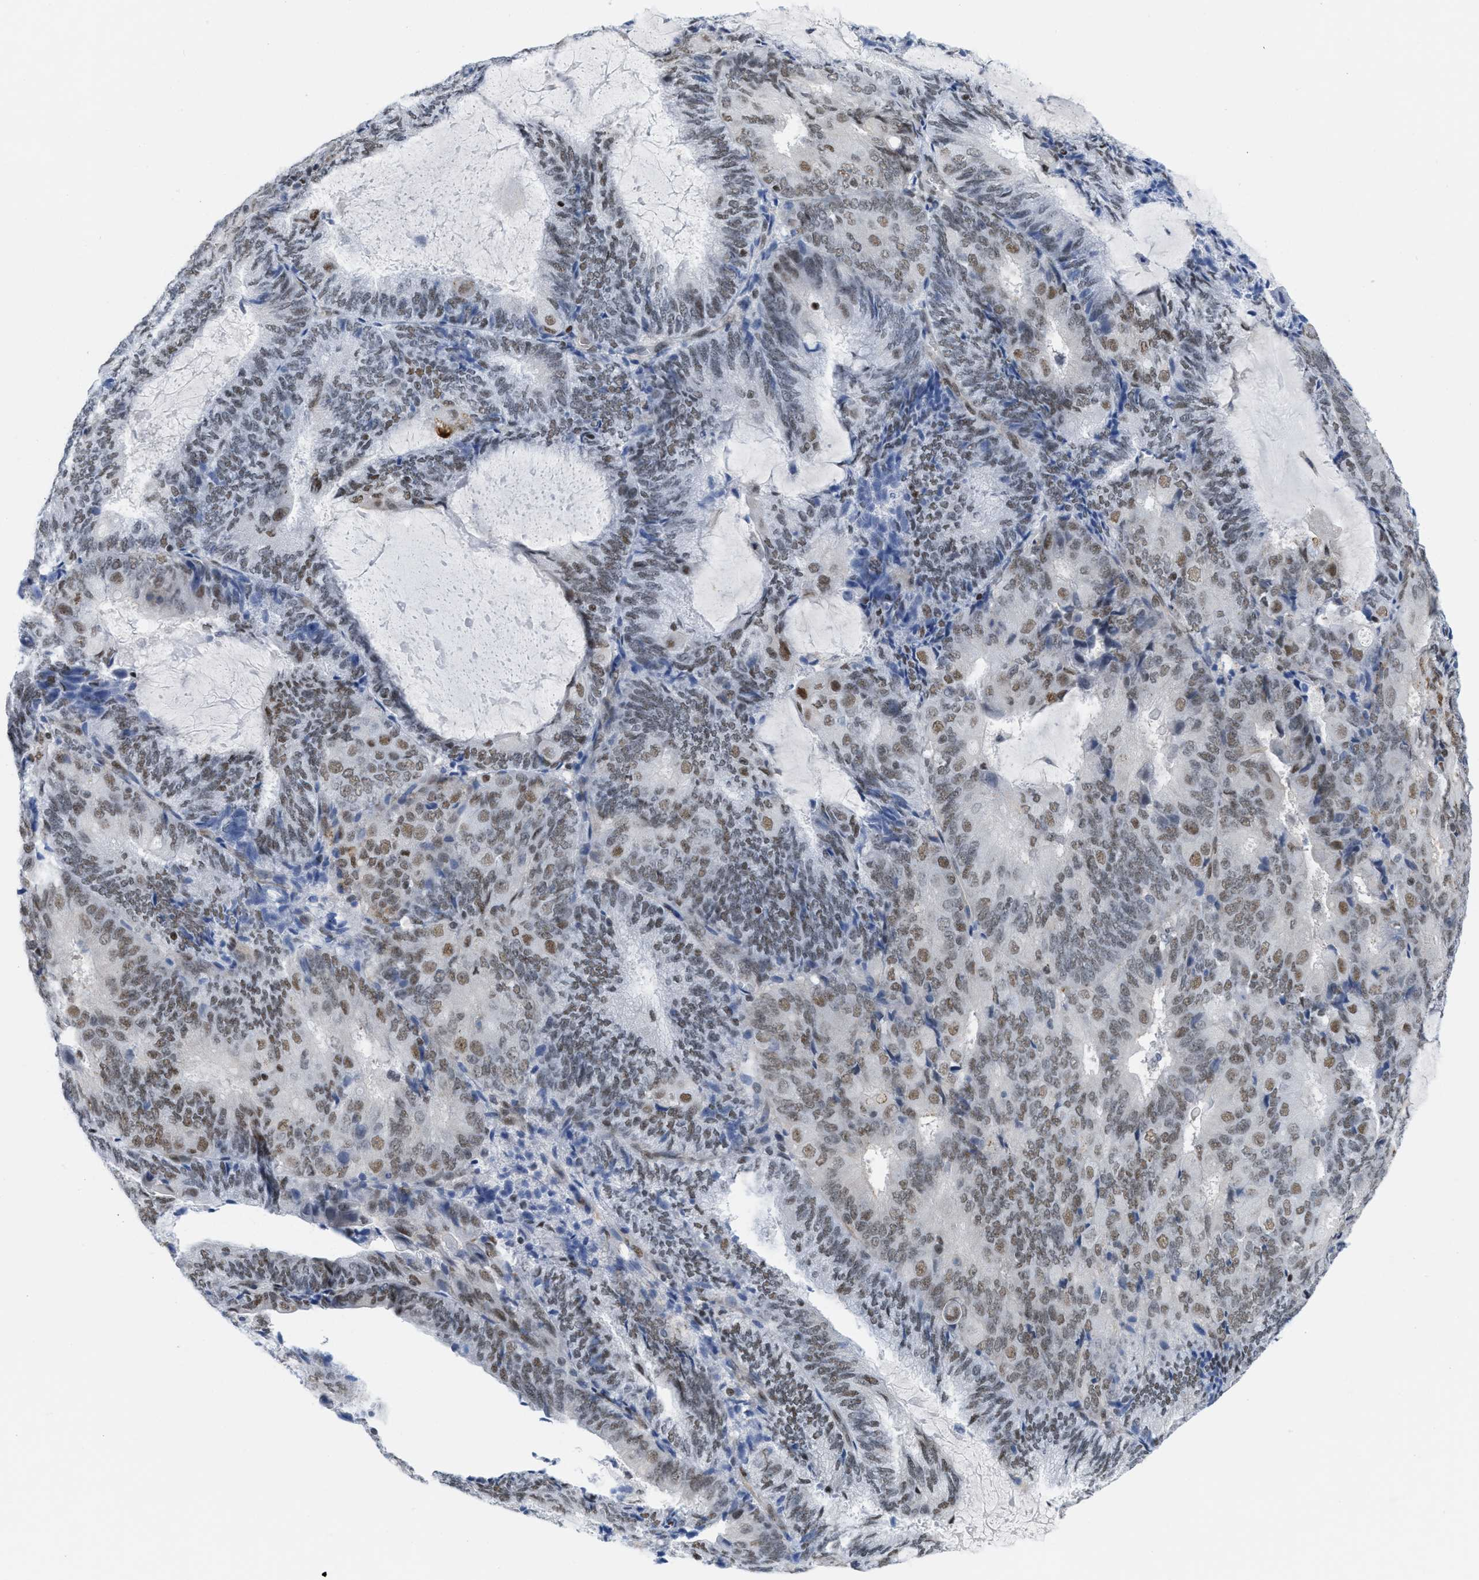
{"staining": {"intensity": "moderate", "quantity": "25%-75%", "location": "nuclear"}, "tissue": "endometrial cancer", "cell_type": "Tumor cells", "image_type": "cancer", "snomed": [{"axis": "morphology", "description": "Adenocarcinoma, NOS"}, {"axis": "topography", "description": "Endometrium"}], "caption": "This photomicrograph reveals IHC staining of endometrial adenocarcinoma, with medium moderate nuclear staining in approximately 25%-75% of tumor cells.", "gene": "MIER1", "patient": {"sex": "female", "age": 81}}